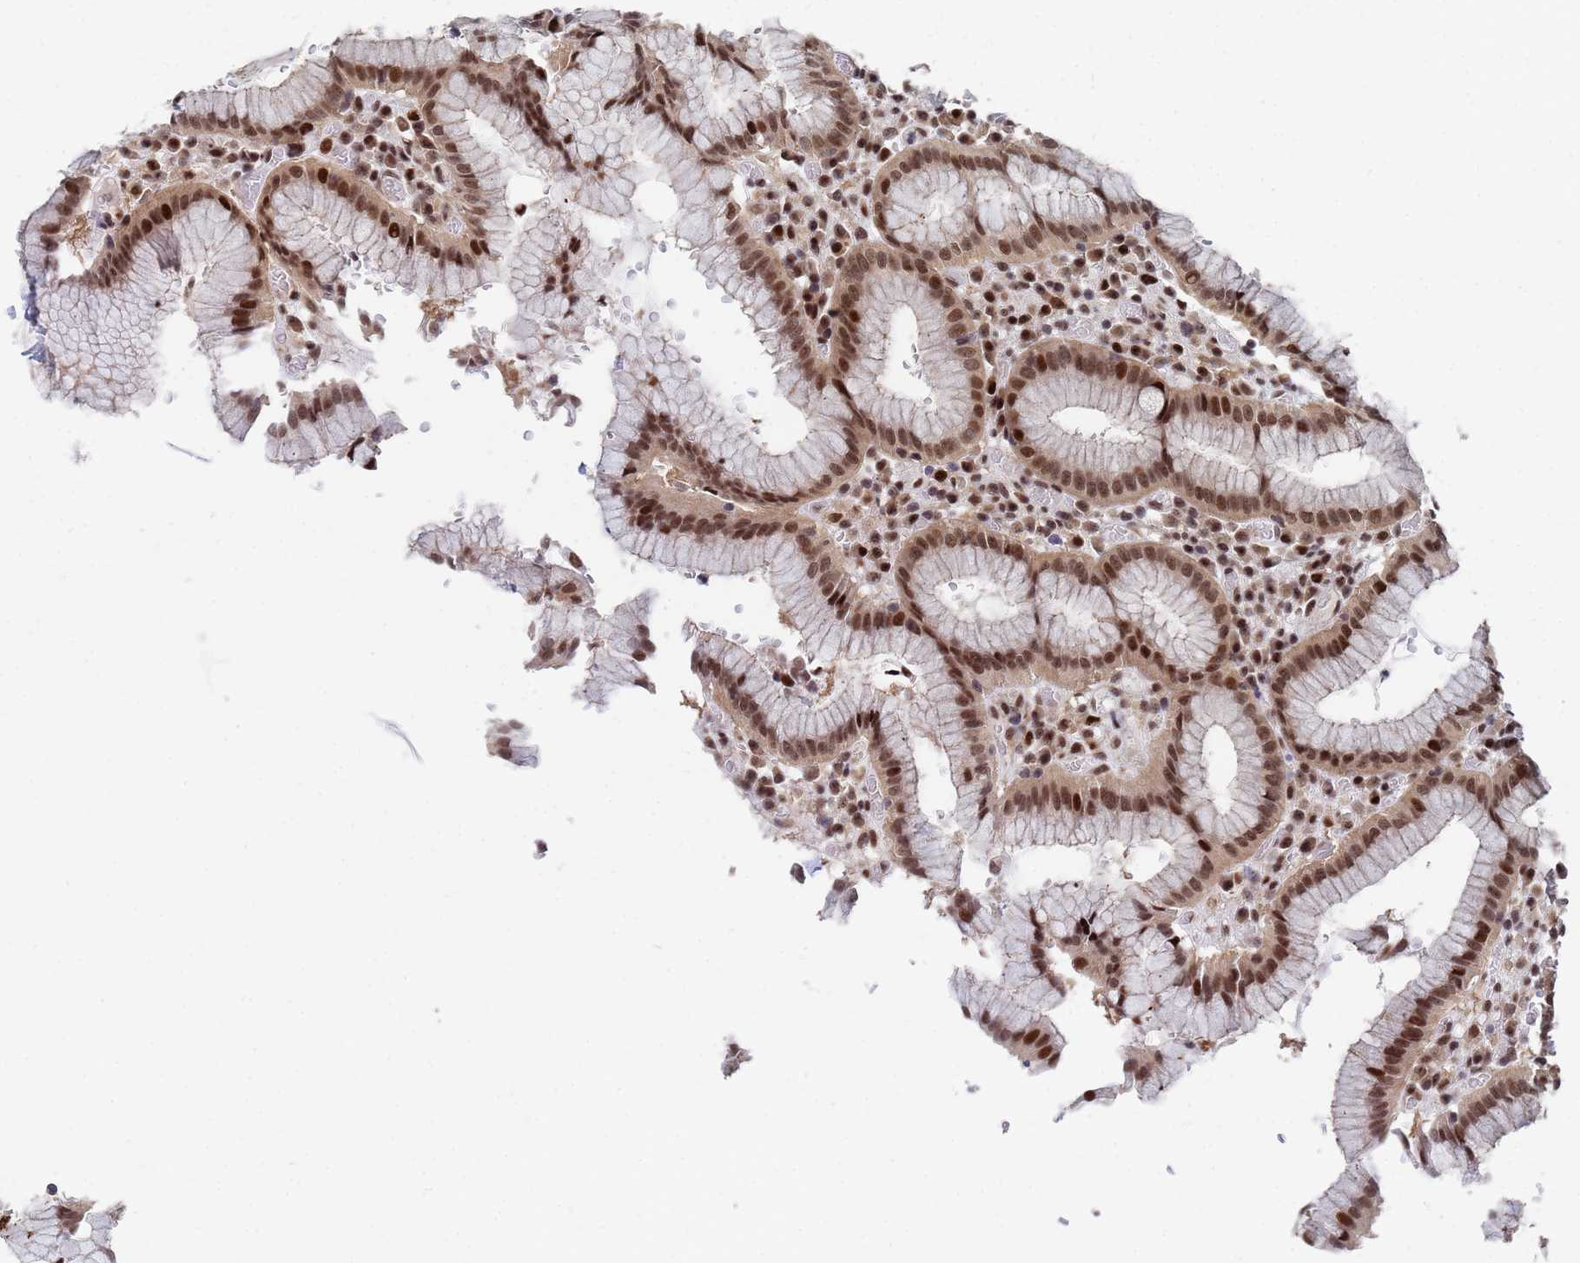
{"staining": {"intensity": "strong", "quantity": ">75%", "location": "cytoplasmic/membranous,nuclear"}, "tissue": "stomach", "cell_type": "Glandular cells", "image_type": "normal", "snomed": [{"axis": "morphology", "description": "Normal tissue, NOS"}, {"axis": "topography", "description": "Stomach"}], "caption": "Protein expression analysis of normal human stomach reveals strong cytoplasmic/membranous,nuclear staining in about >75% of glandular cells.", "gene": "AP5Z1", "patient": {"sex": "male", "age": 55}}